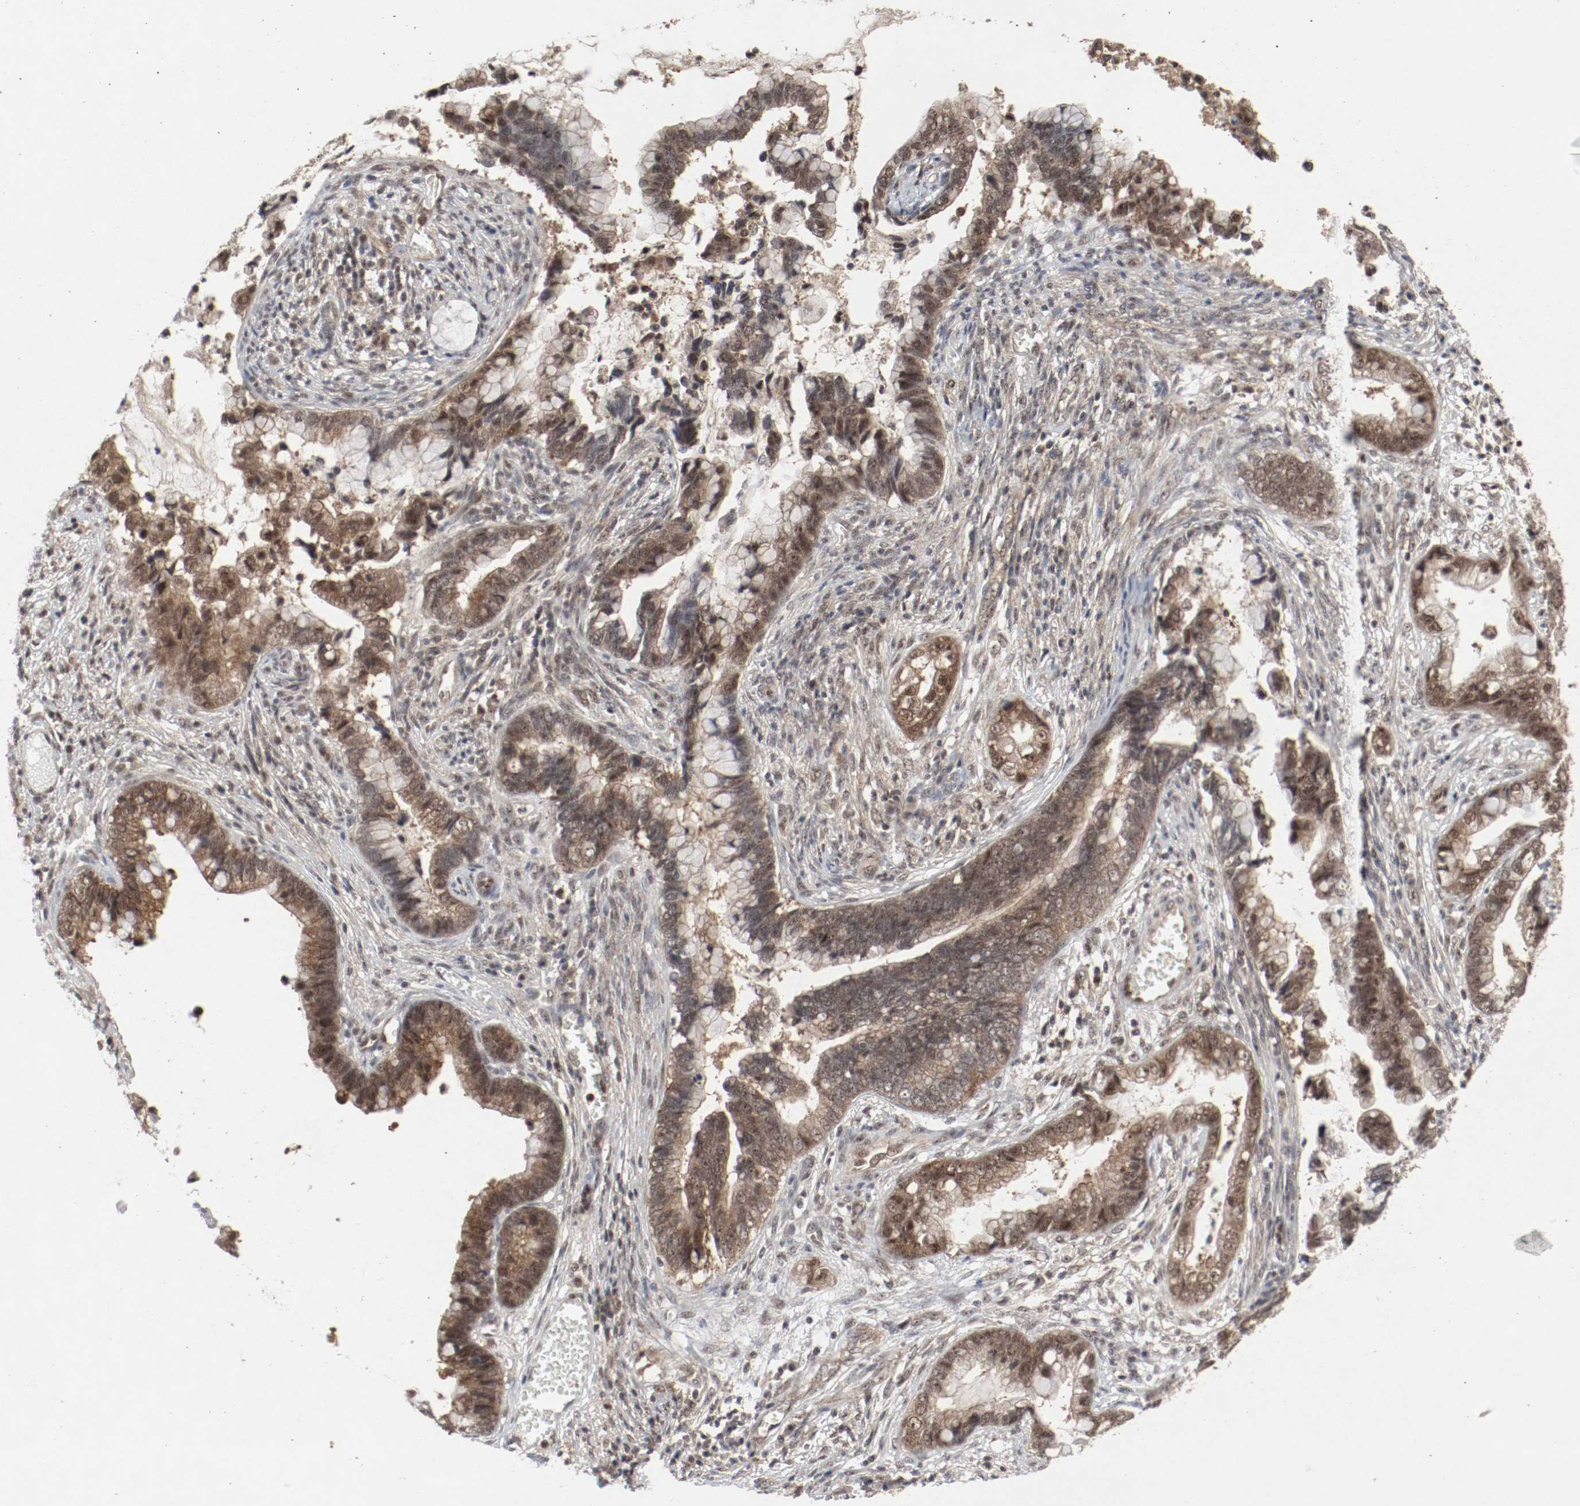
{"staining": {"intensity": "moderate", "quantity": ">75%", "location": "cytoplasmic/membranous,nuclear"}, "tissue": "cervical cancer", "cell_type": "Tumor cells", "image_type": "cancer", "snomed": [{"axis": "morphology", "description": "Adenocarcinoma, NOS"}, {"axis": "topography", "description": "Cervix"}], "caption": "Adenocarcinoma (cervical) stained with immunohistochemistry (IHC) demonstrates moderate cytoplasmic/membranous and nuclear expression in about >75% of tumor cells. Nuclei are stained in blue.", "gene": "CSNK2B", "patient": {"sex": "female", "age": 44}}